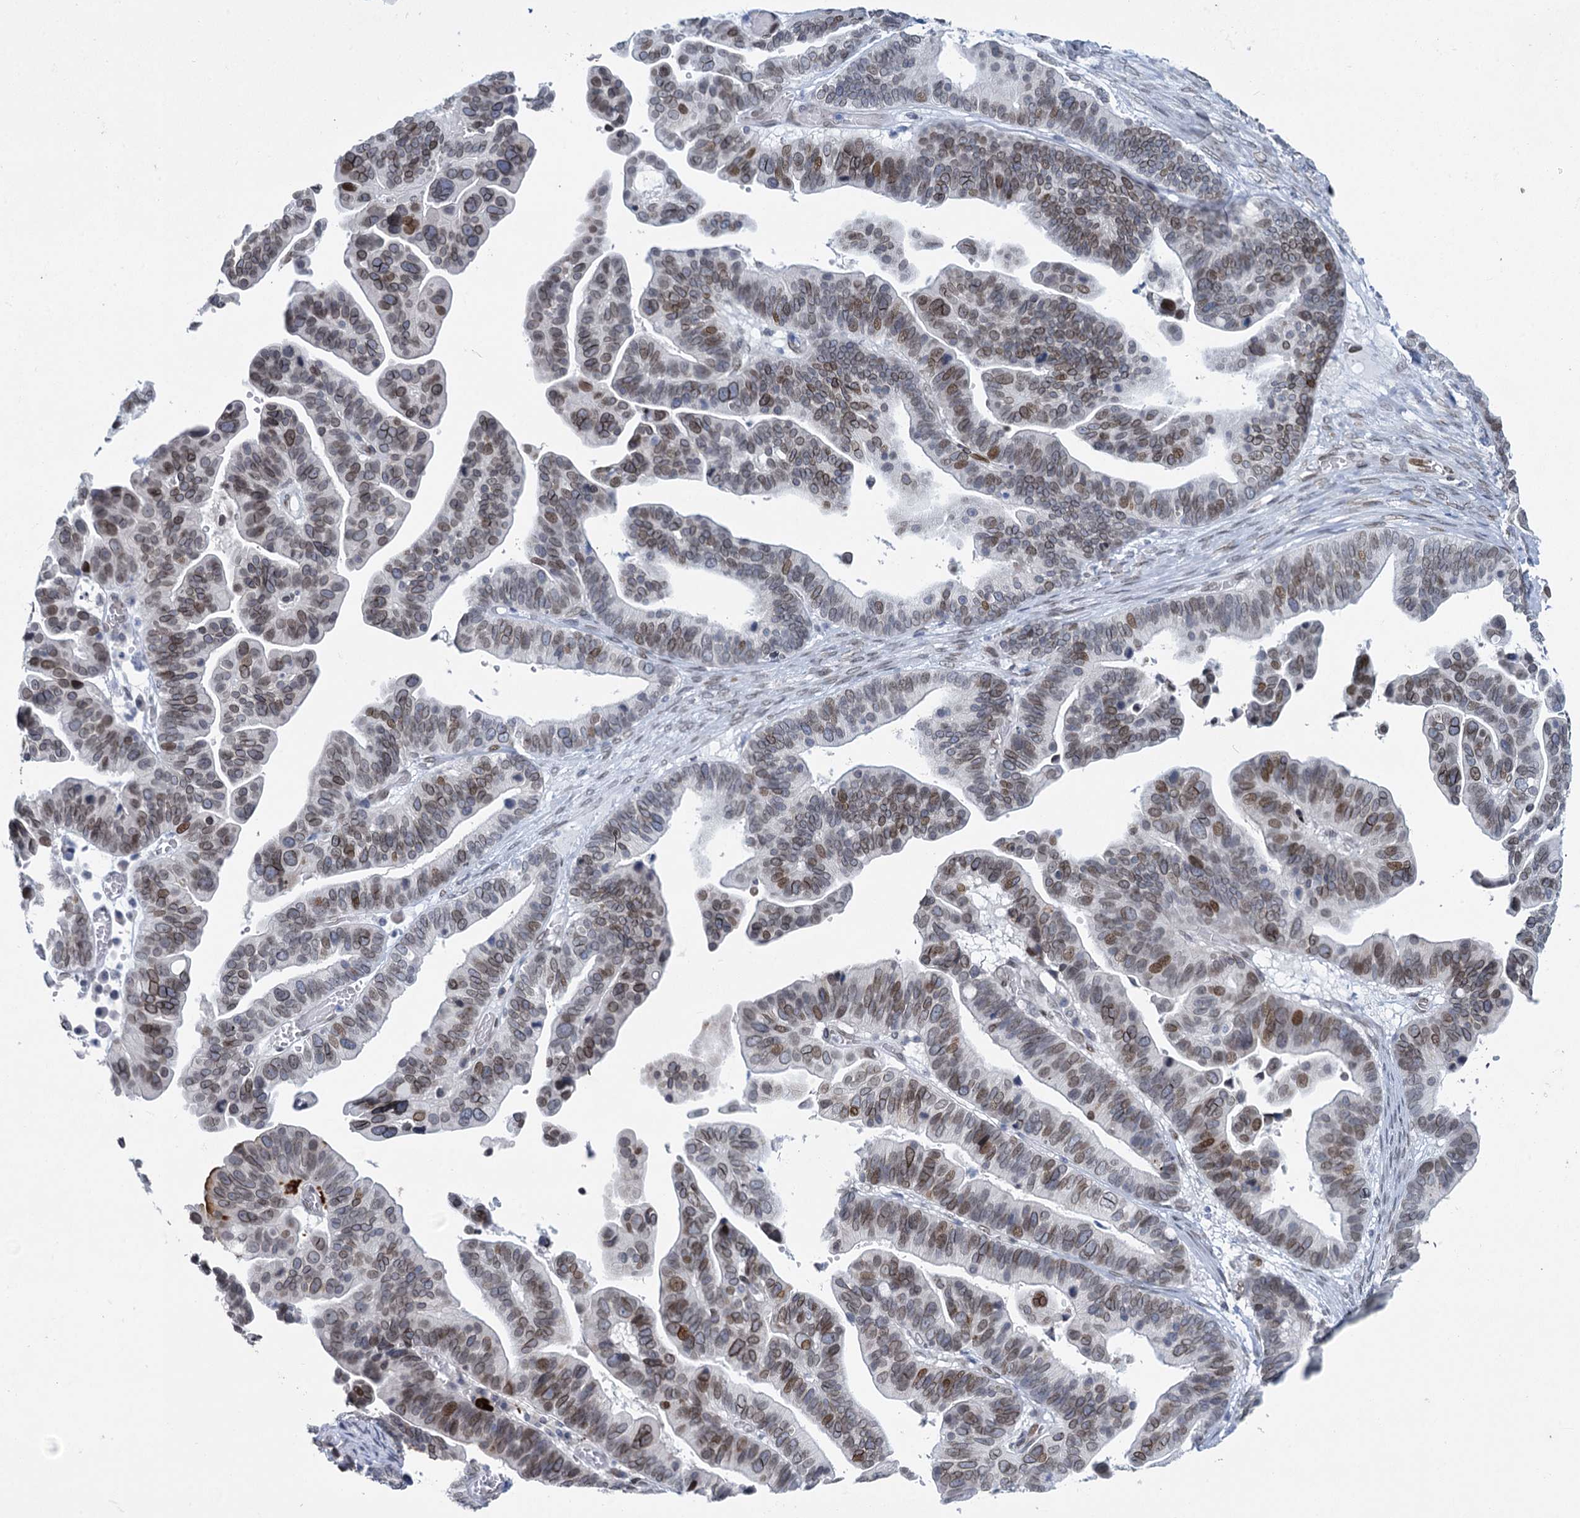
{"staining": {"intensity": "moderate", "quantity": "25%-75%", "location": "cytoplasmic/membranous,nuclear"}, "tissue": "ovarian cancer", "cell_type": "Tumor cells", "image_type": "cancer", "snomed": [{"axis": "morphology", "description": "Cystadenocarcinoma, serous, NOS"}, {"axis": "topography", "description": "Ovary"}], "caption": "Immunohistochemistry (IHC) (DAB) staining of human ovarian cancer (serous cystadenocarcinoma) shows moderate cytoplasmic/membranous and nuclear protein positivity in approximately 25%-75% of tumor cells.", "gene": "PRSS35", "patient": {"sex": "female", "age": 56}}